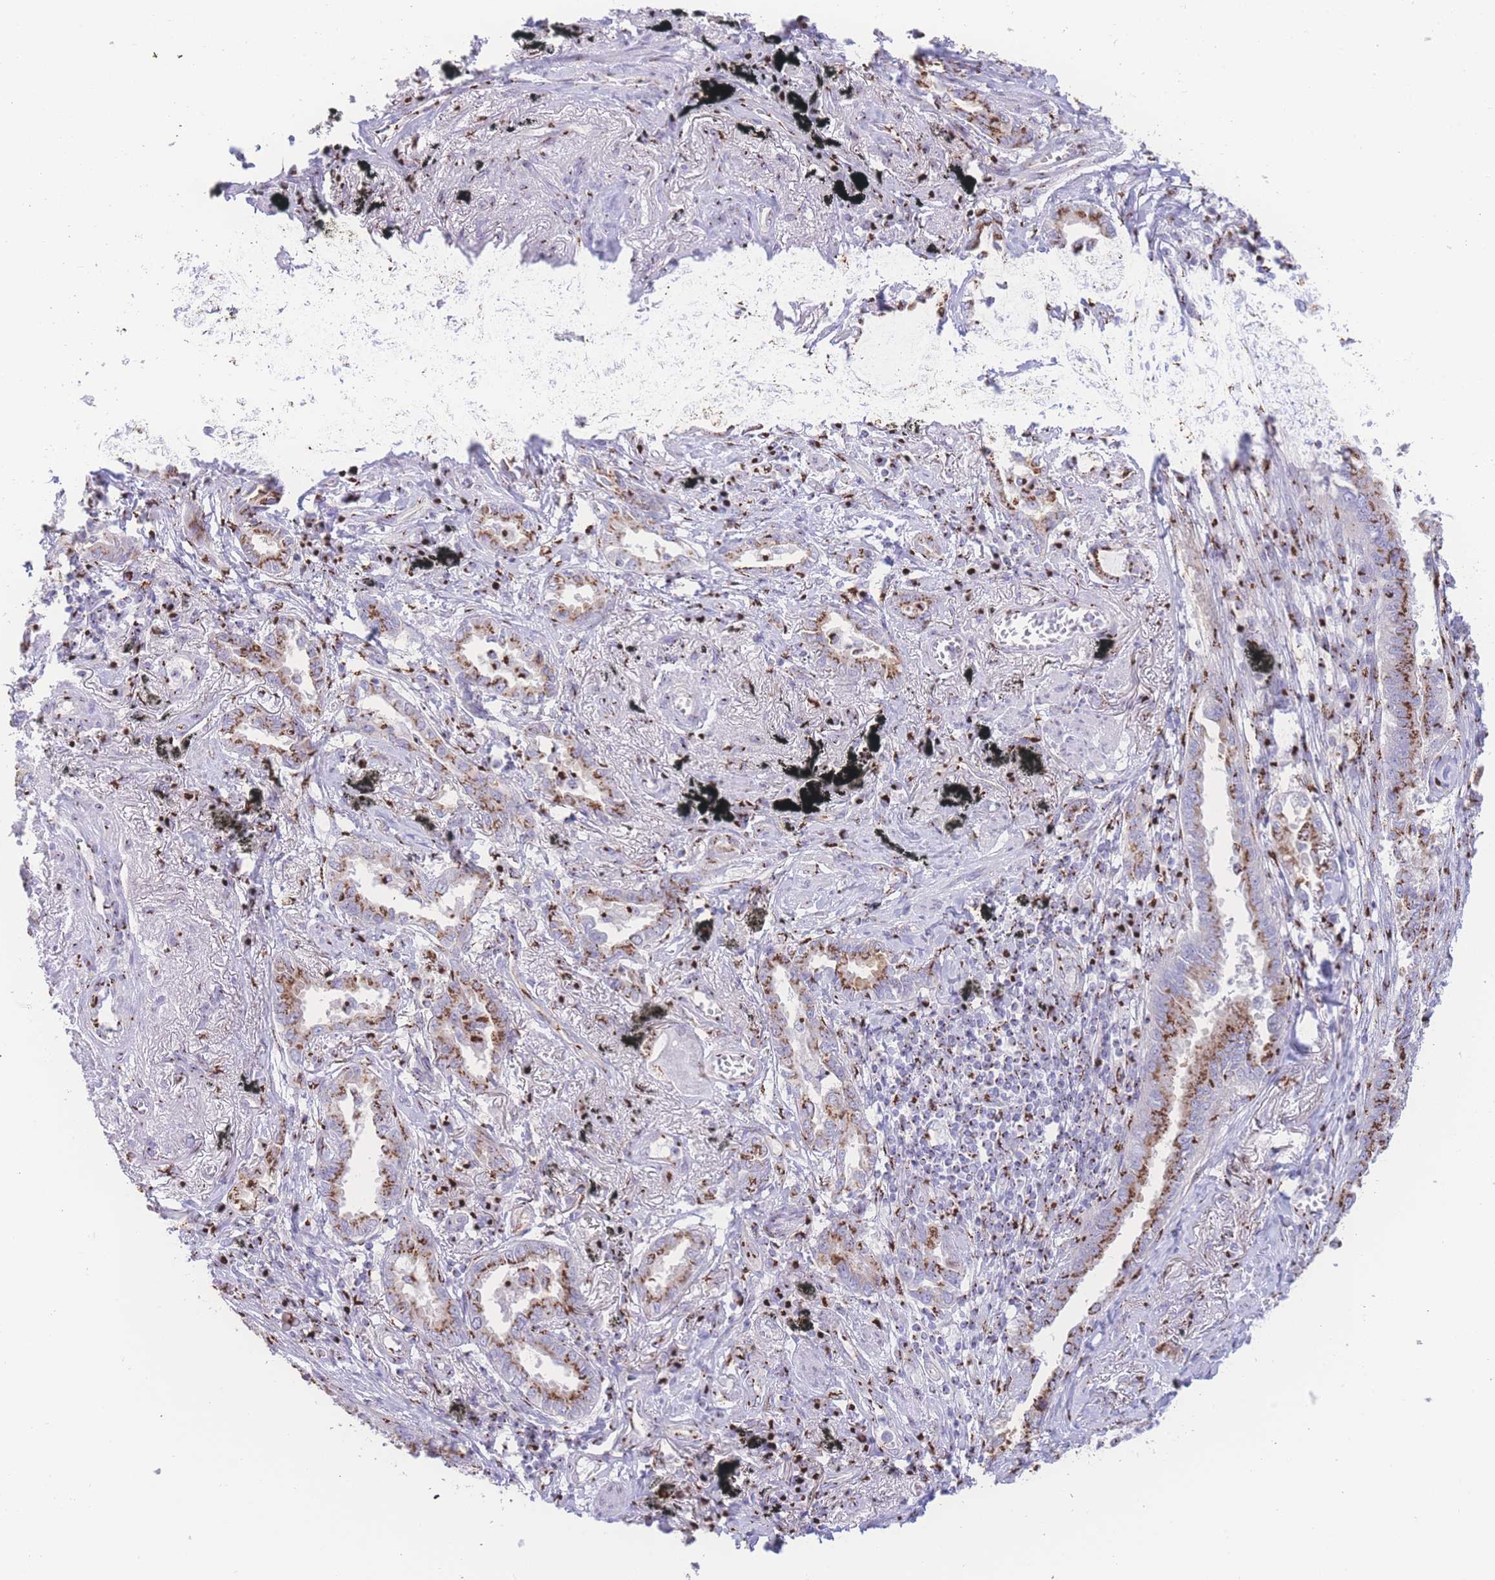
{"staining": {"intensity": "strong", "quantity": ">75%", "location": "cytoplasmic/membranous"}, "tissue": "lung cancer", "cell_type": "Tumor cells", "image_type": "cancer", "snomed": [{"axis": "morphology", "description": "Adenocarcinoma, NOS"}, {"axis": "topography", "description": "Lung"}], "caption": "Protein expression analysis of lung cancer (adenocarcinoma) displays strong cytoplasmic/membranous positivity in about >75% of tumor cells.", "gene": "GOLM2", "patient": {"sex": "male", "age": 67}}